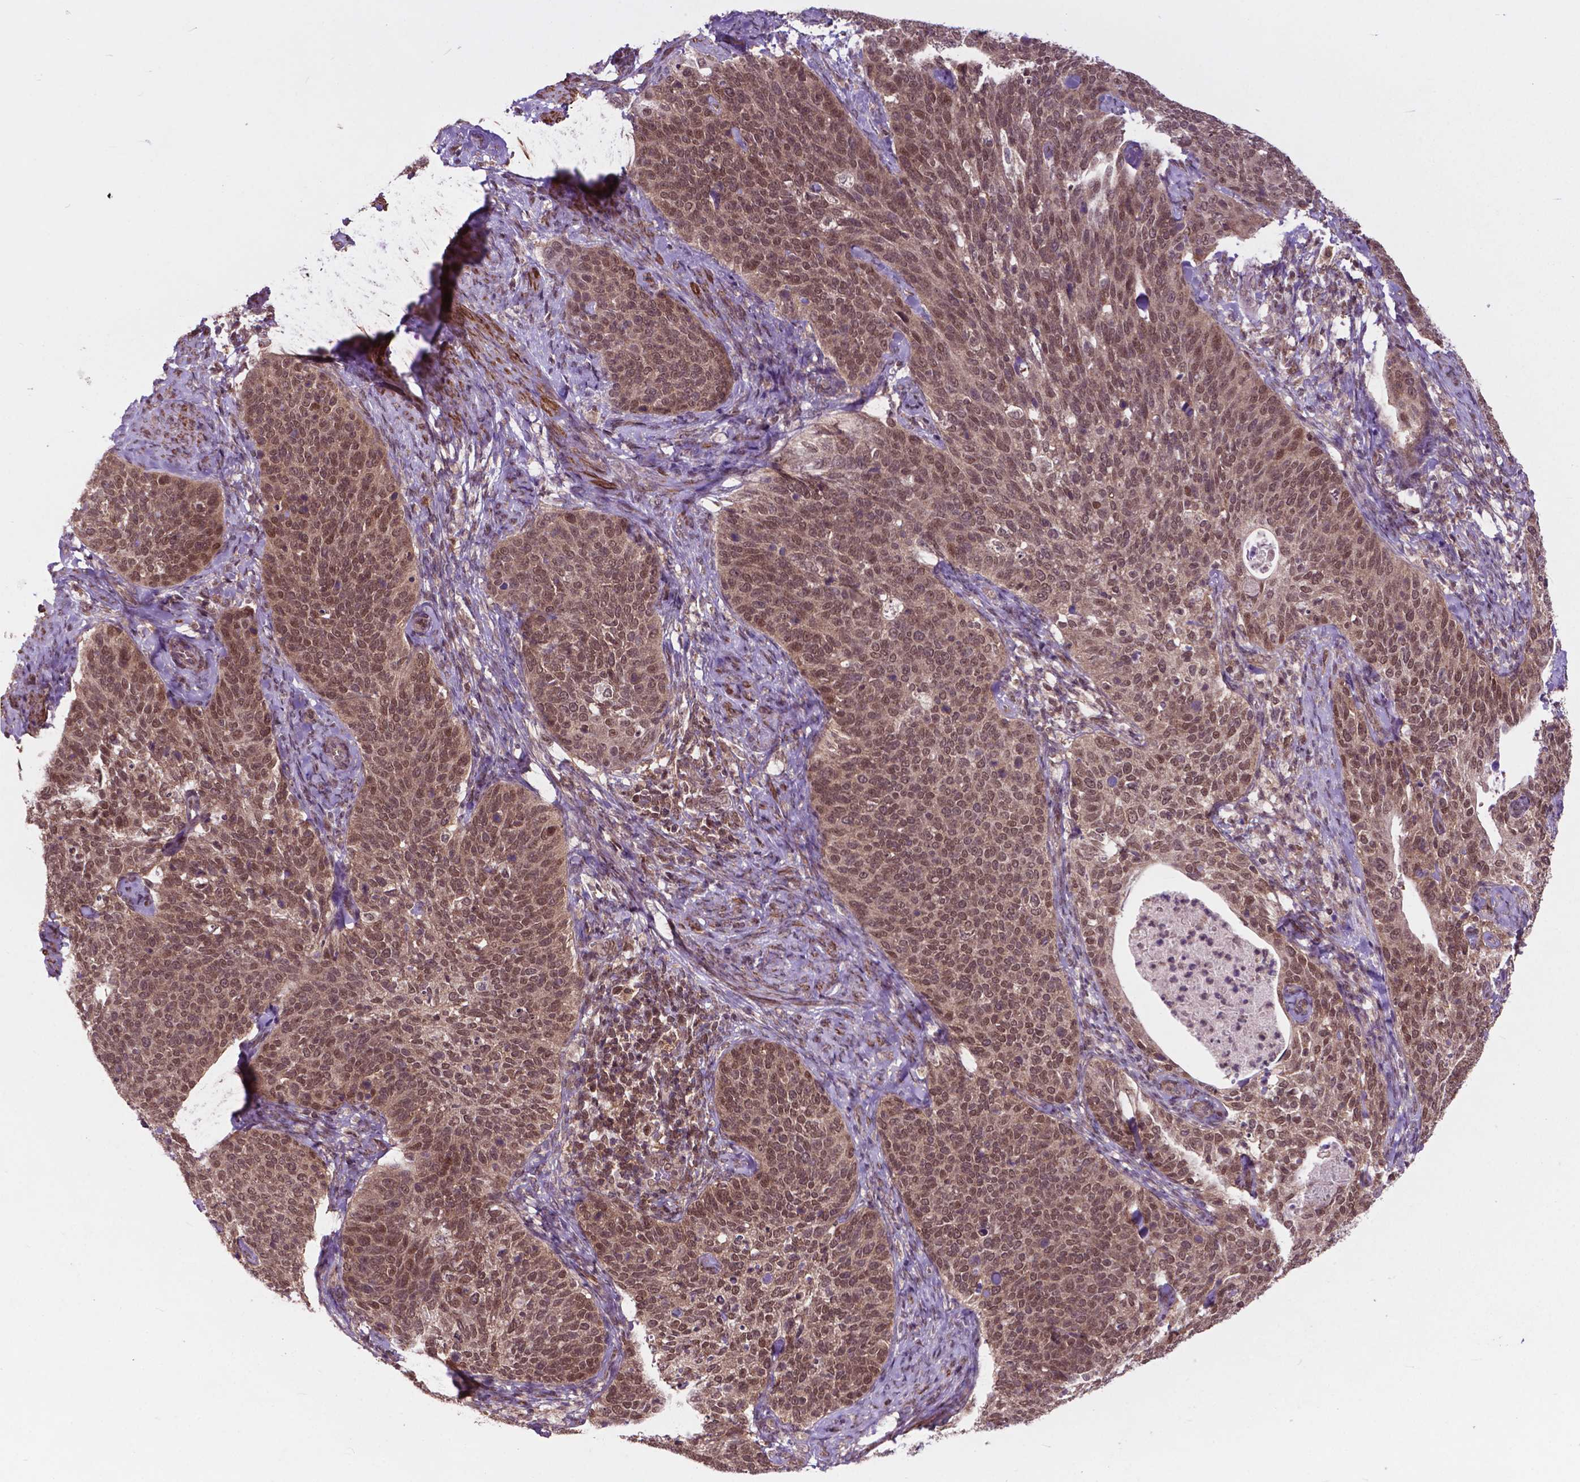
{"staining": {"intensity": "moderate", "quantity": ">75%", "location": "cytoplasmic/membranous,nuclear"}, "tissue": "cervical cancer", "cell_type": "Tumor cells", "image_type": "cancer", "snomed": [{"axis": "morphology", "description": "Squamous cell carcinoma, NOS"}, {"axis": "topography", "description": "Cervix"}], "caption": "A brown stain shows moderate cytoplasmic/membranous and nuclear staining of a protein in human cervical cancer (squamous cell carcinoma) tumor cells.", "gene": "OTUB1", "patient": {"sex": "female", "age": 69}}